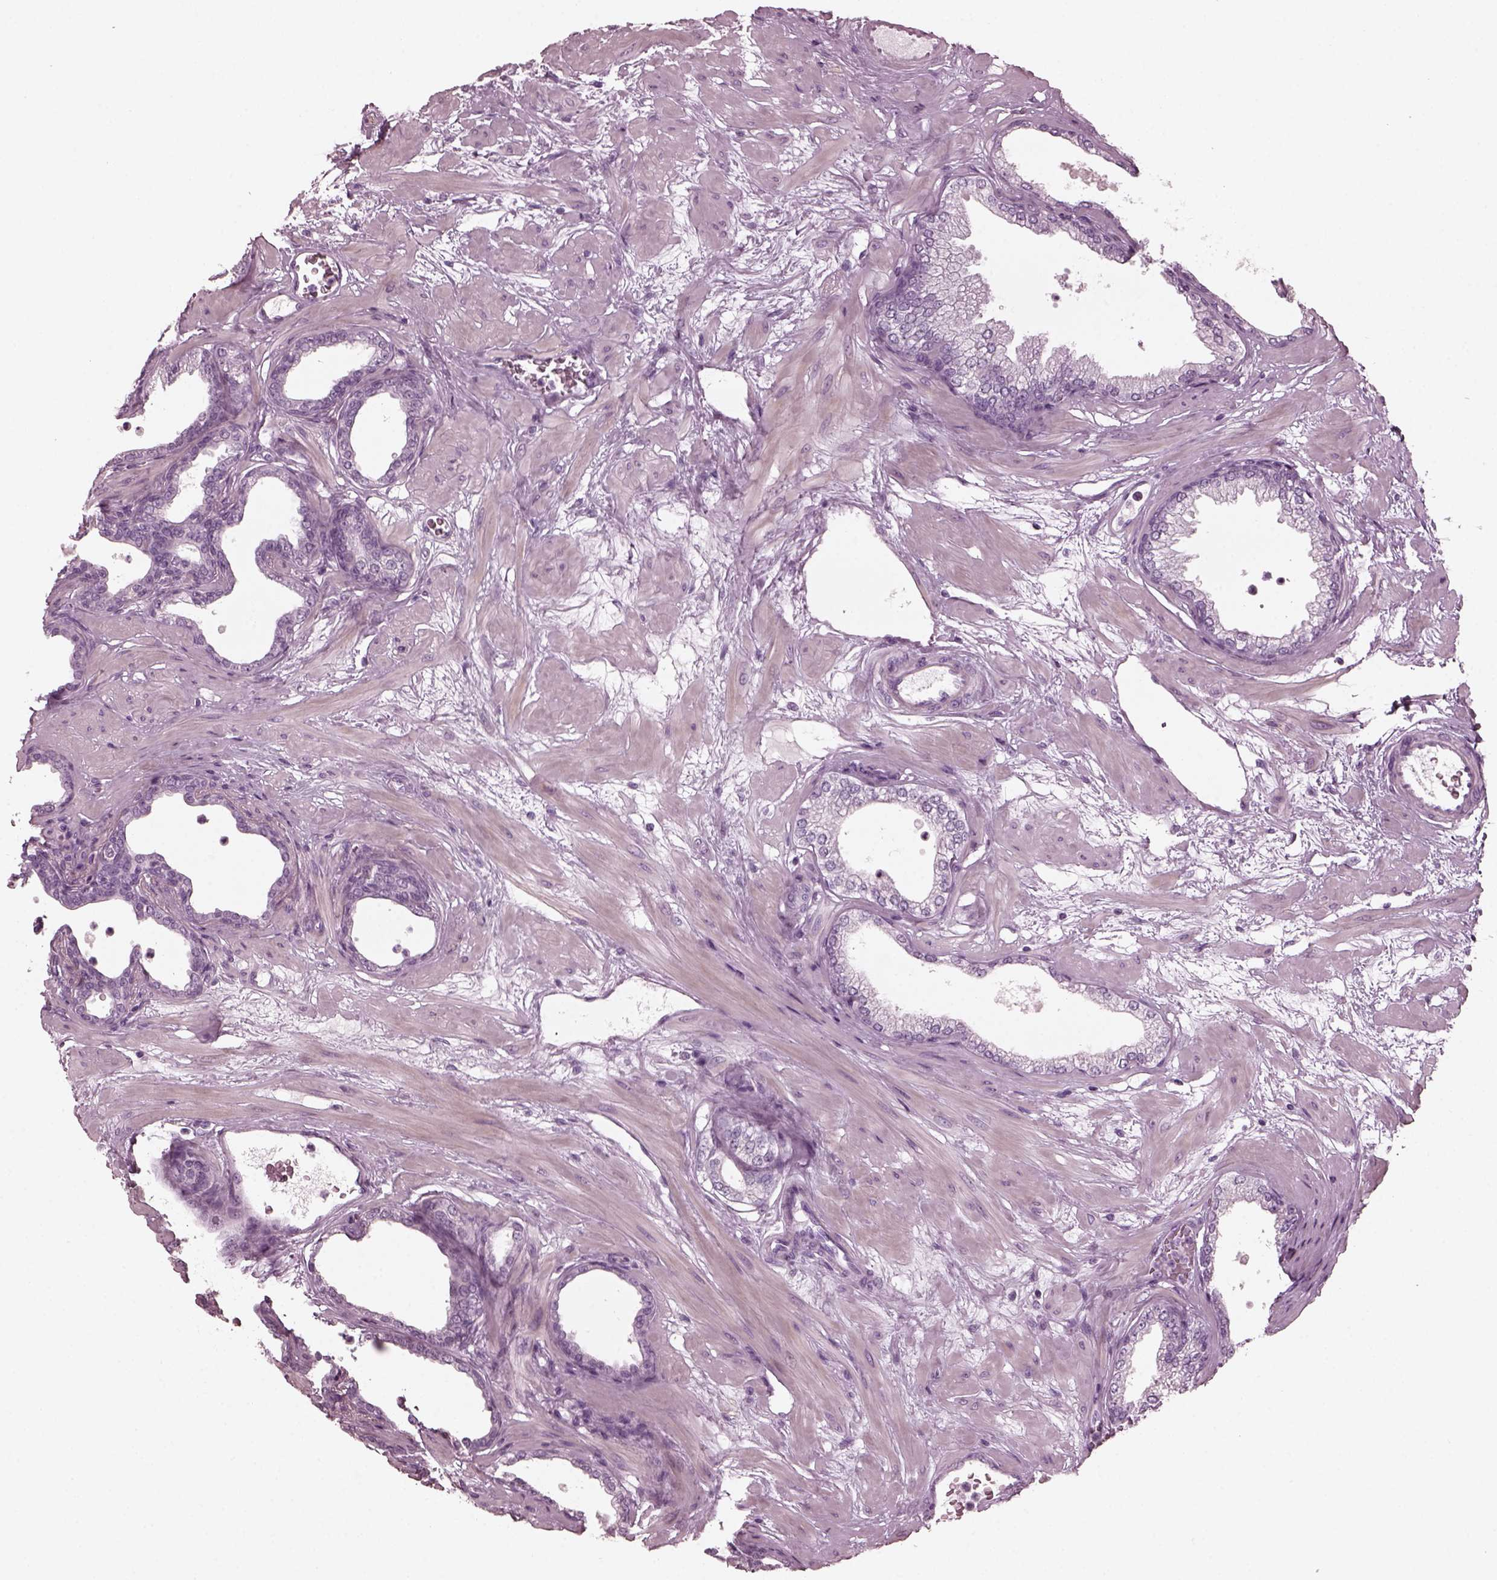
{"staining": {"intensity": "negative", "quantity": "none", "location": "none"}, "tissue": "prostate", "cell_type": "Glandular cells", "image_type": "normal", "snomed": [{"axis": "morphology", "description": "Normal tissue, NOS"}, {"axis": "topography", "description": "Prostate"}], "caption": "High magnification brightfield microscopy of unremarkable prostate stained with DAB (3,3'-diaminobenzidine) (brown) and counterstained with hematoxylin (blue): glandular cells show no significant positivity.", "gene": "GRM6", "patient": {"sex": "male", "age": 37}}